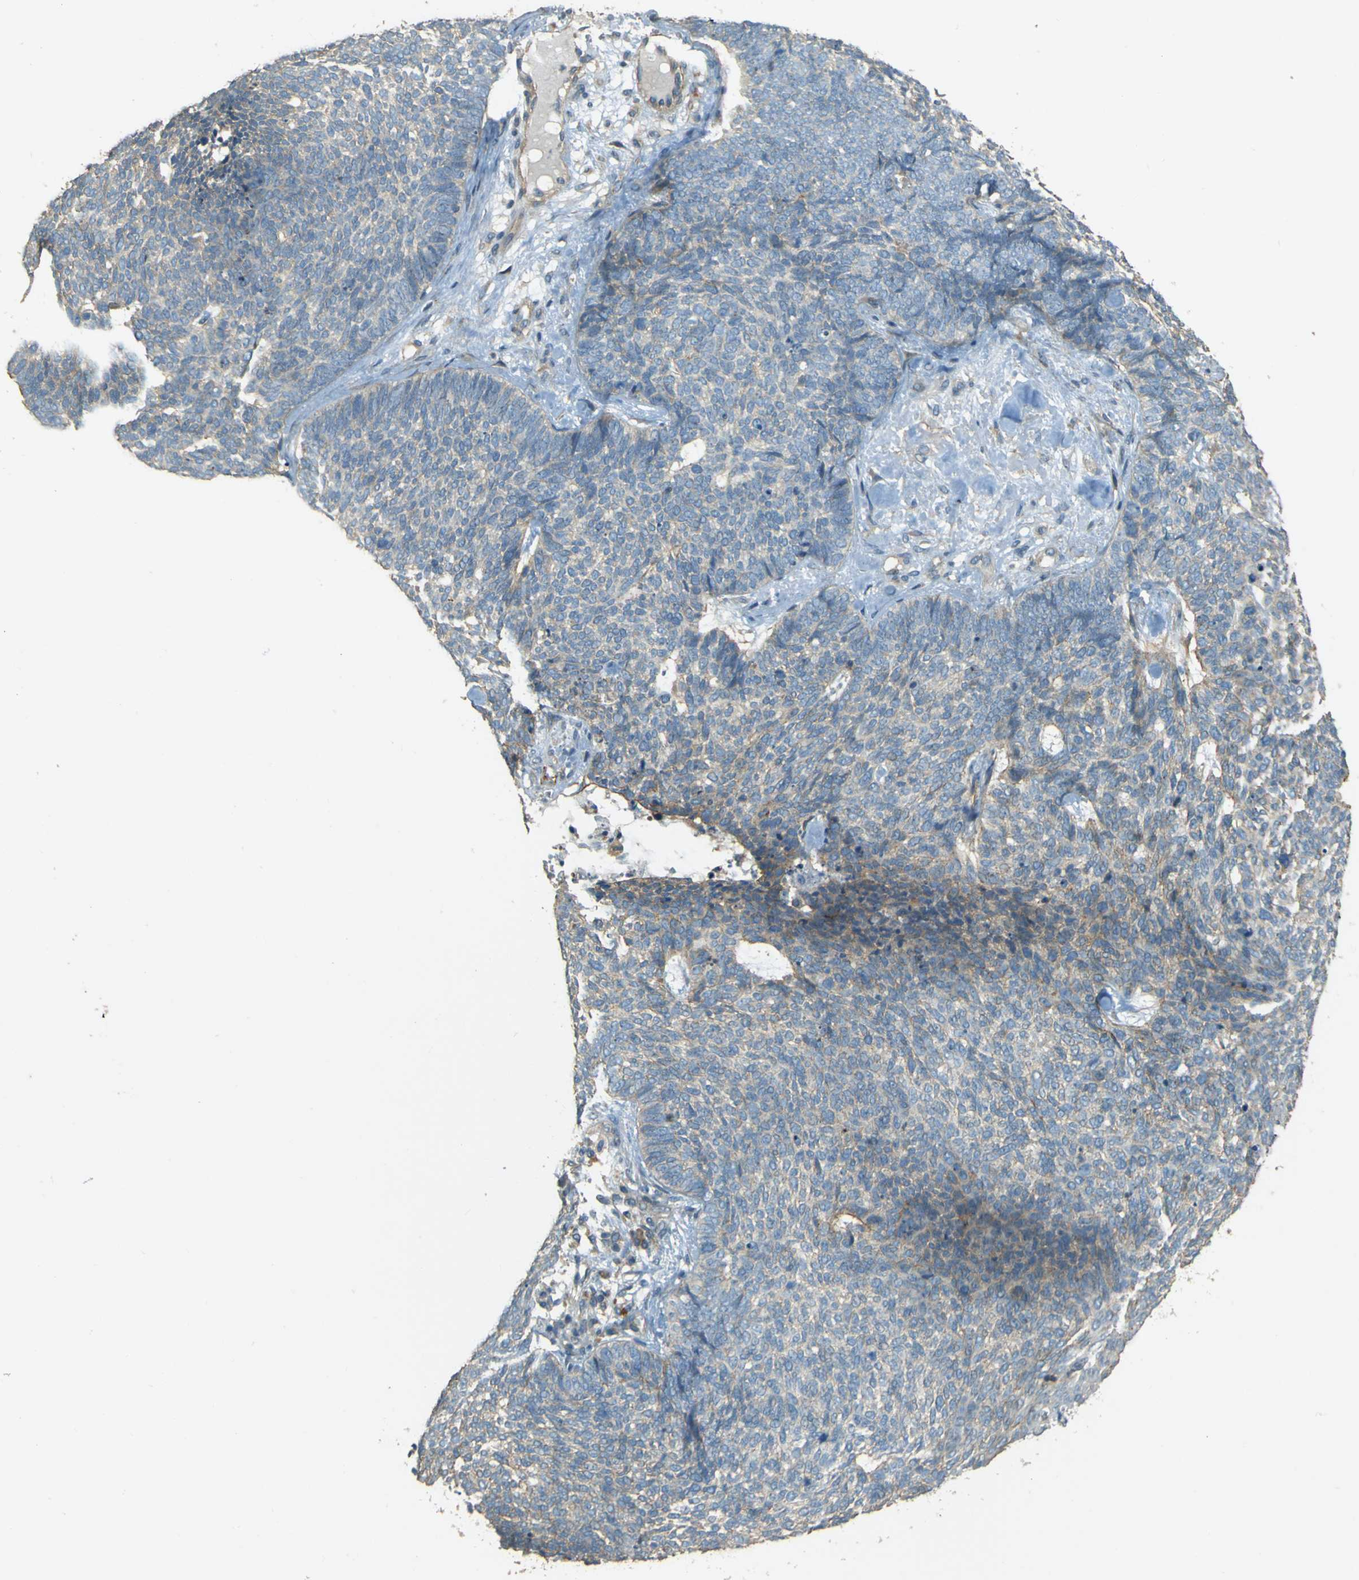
{"staining": {"intensity": "weak", "quantity": "<25%", "location": "cytoplasmic/membranous"}, "tissue": "skin cancer", "cell_type": "Tumor cells", "image_type": "cancer", "snomed": [{"axis": "morphology", "description": "Basal cell carcinoma"}, {"axis": "topography", "description": "Skin"}], "caption": "The micrograph displays no staining of tumor cells in skin basal cell carcinoma.", "gene": "NEXN", "patient": {"sex": "female", "age": 84}}